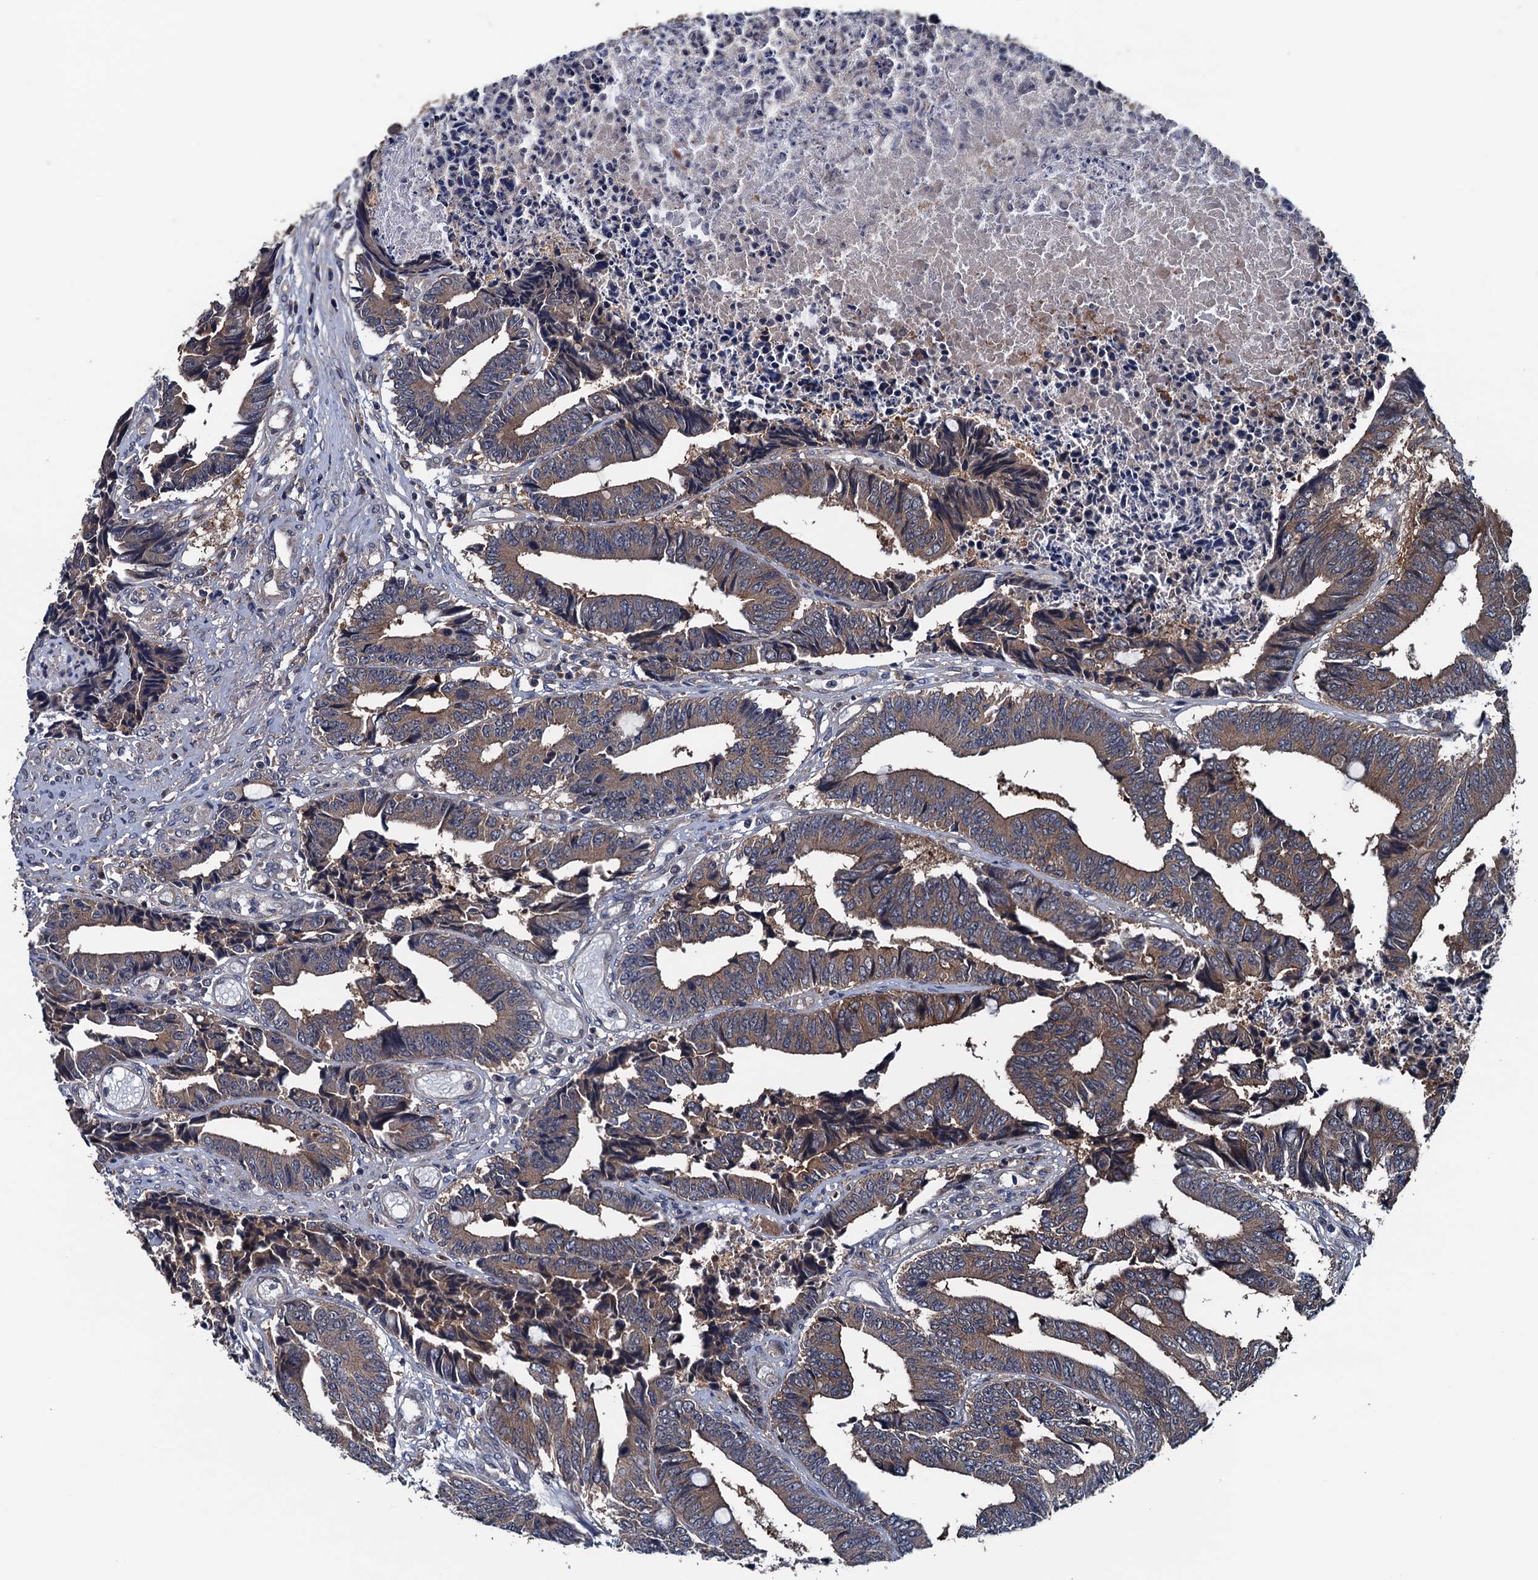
{"staining": {"intensity": "moderate", "quantity": "25%-75%", "location": "cytoplasmic/membranous"}, "tissue": "colorectal cancer", "cell_type": "Tumor cells", "image_type": "cancer", "snomed": [{"axis": "morphology", "description": "Adenocarcinoma, NOS"}, {"axis": "topography", "description": "Rectum"}], "caption": "IHC of human colorectal cancer exhibits medium levels of moderate cytoplasmic/membranous staining in about 25%-75% of tumor cells. (Brightfield microscopy of DAB IHC at high magnification).", "gene": "BLTP3B", "patient": {"sex": "male", "age": 84}}